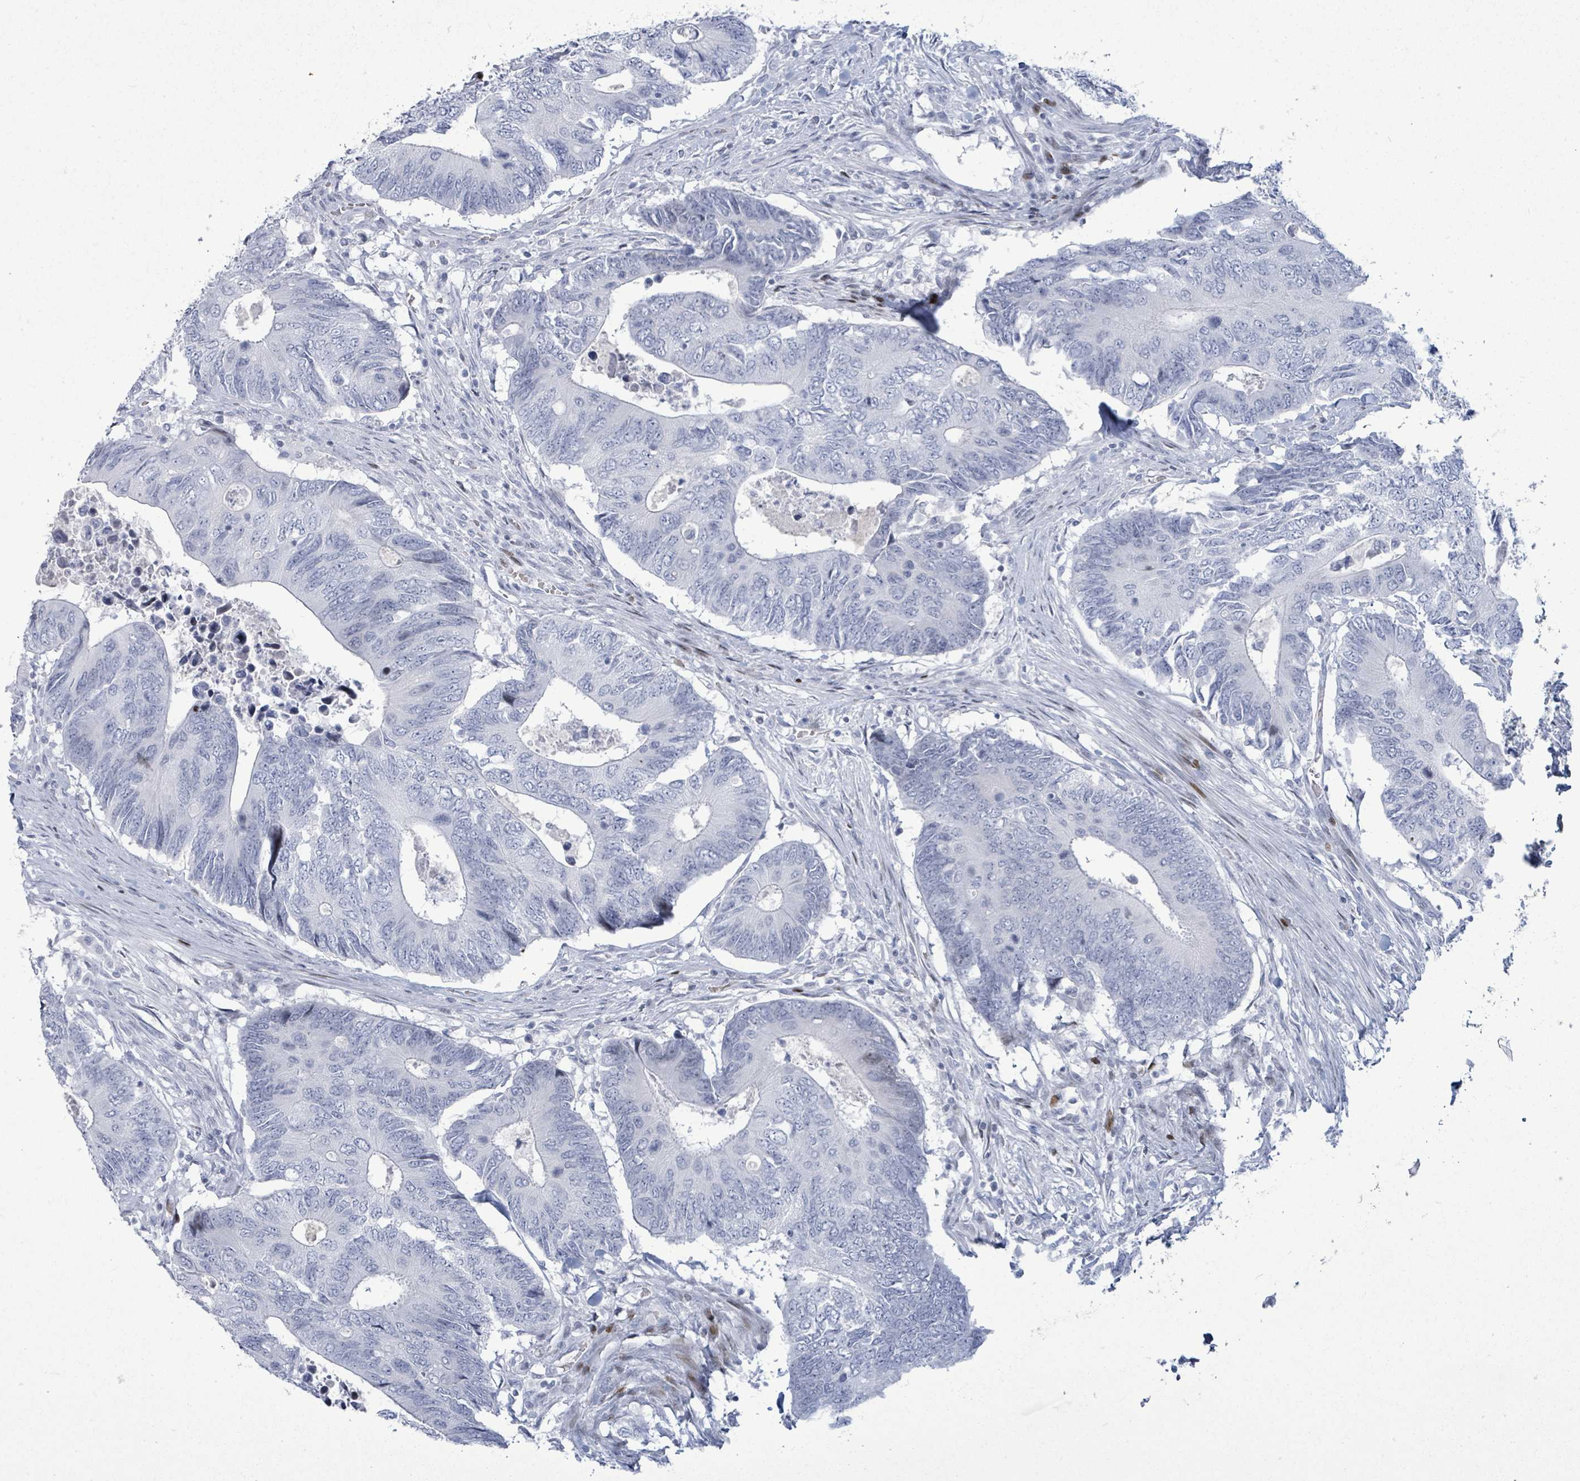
{"staining": {"intensity": "negative", "quantity": "none", "location": "none"}, "tissue": "colorectal cancer", "cell_type": "Tumor cells", "image_type": "cancer", "snomed": [{"axis": "morphology", "description": "Adenocarcinoma, NOS"}, {"axis": "topography", "description": "Colon"}], "caption": "Tumor cells are negative for protein expression in human colorectal cancer.", "gene": "MALL", "patient": {"sex": "male", "age": 87}}